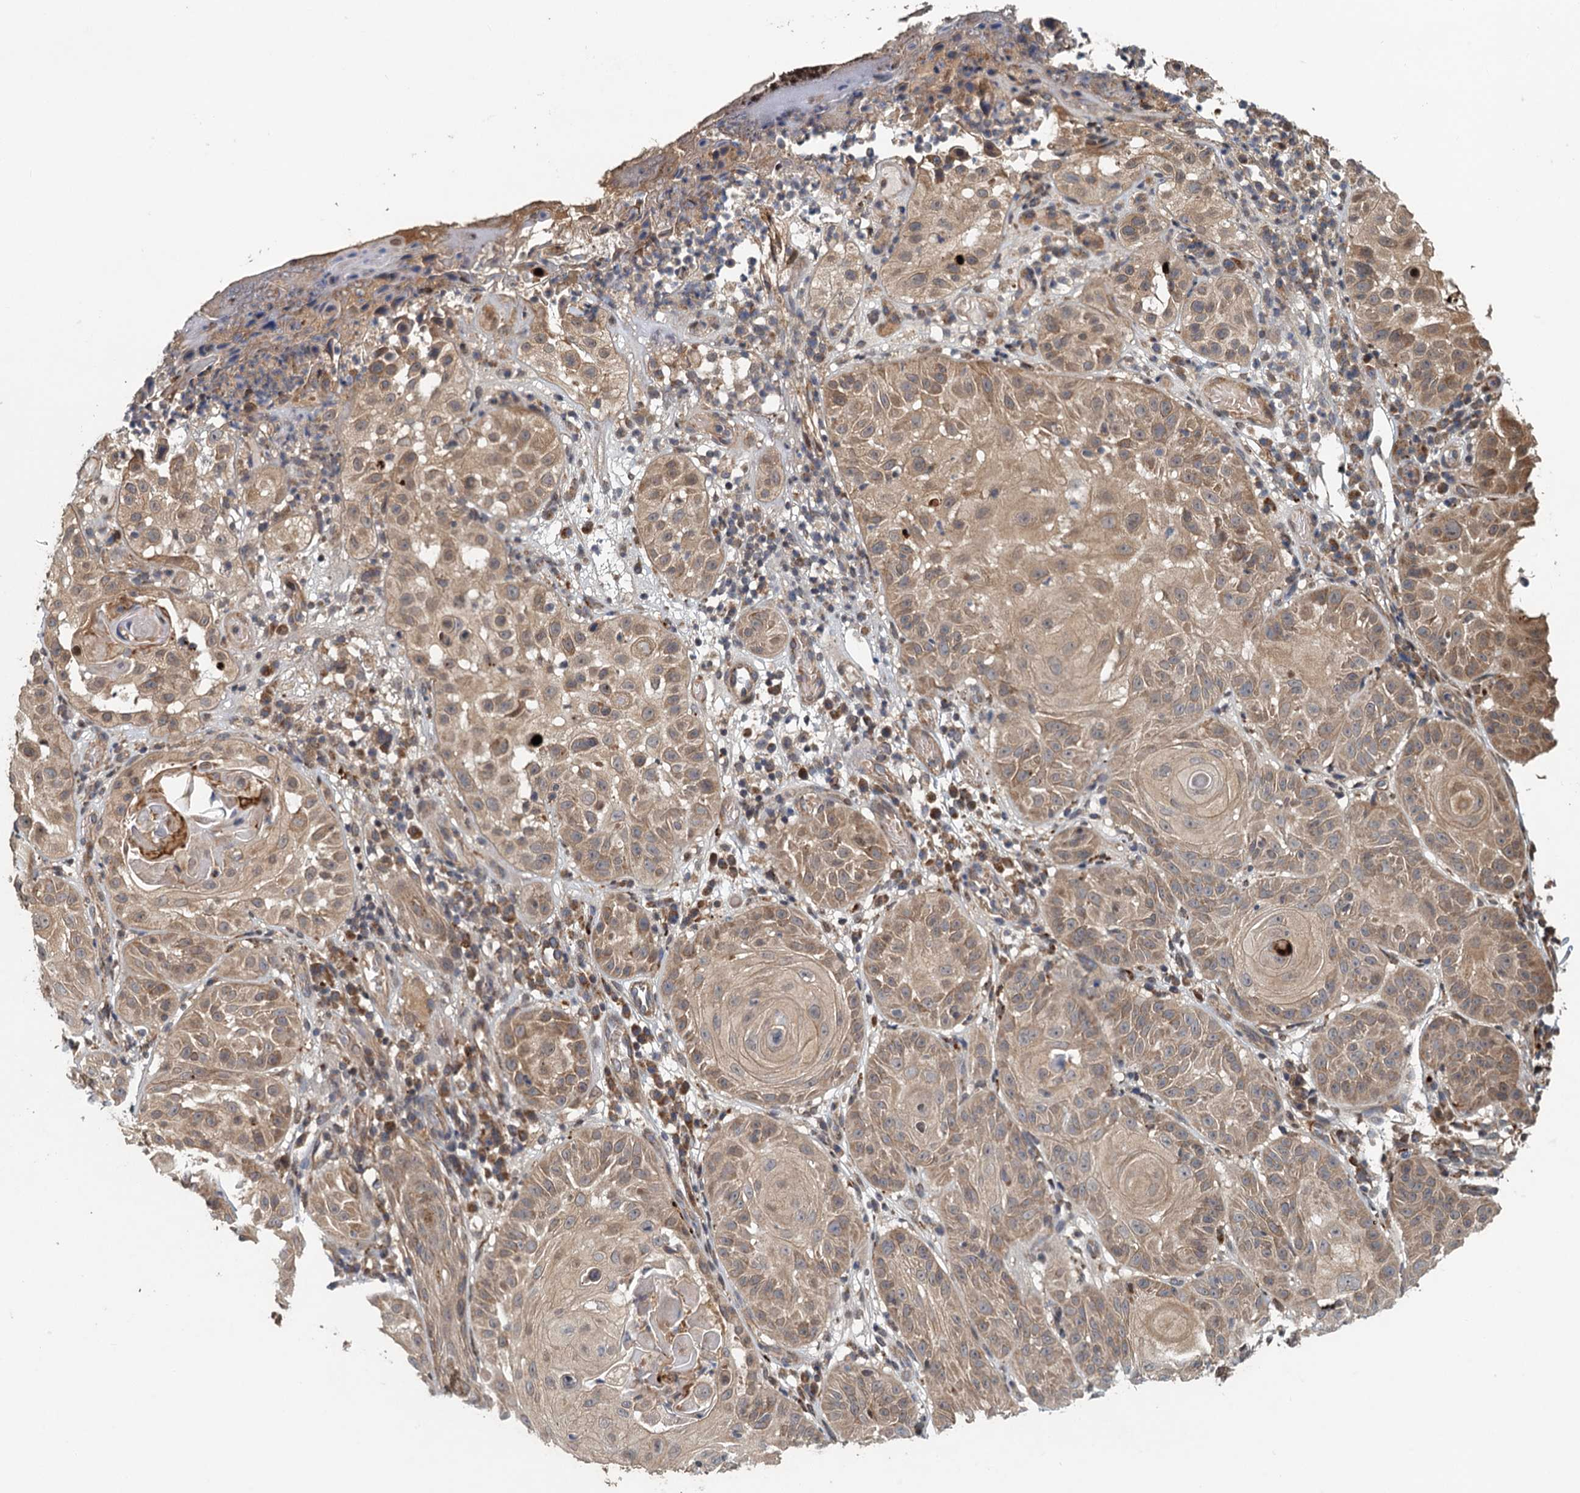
{"staining": {"intensity": "moderate", "quantity": "25%-75%", "location": "cytoplasmic/membranous"}, "tissue": "skin cancer", "cell_type": "Tumor cells", "image_type": "cancer", "snomed": [{"axis": "morphology", "description": "Normal tissue, NOS"}, {"axis": "morphology", "description": "Basal cell carcinoma"}, {"axis": "topography", "description": "Skin"}], "caption": "Skin cancer (basal cell carcinoma) stained for a protein (brown) shows moderate cytoplasmic/membranous positive positivity in approximately 25%-75% of tumor cells.", "gene": "AGRN", "patient": {"sex": "male", "age": 93}}